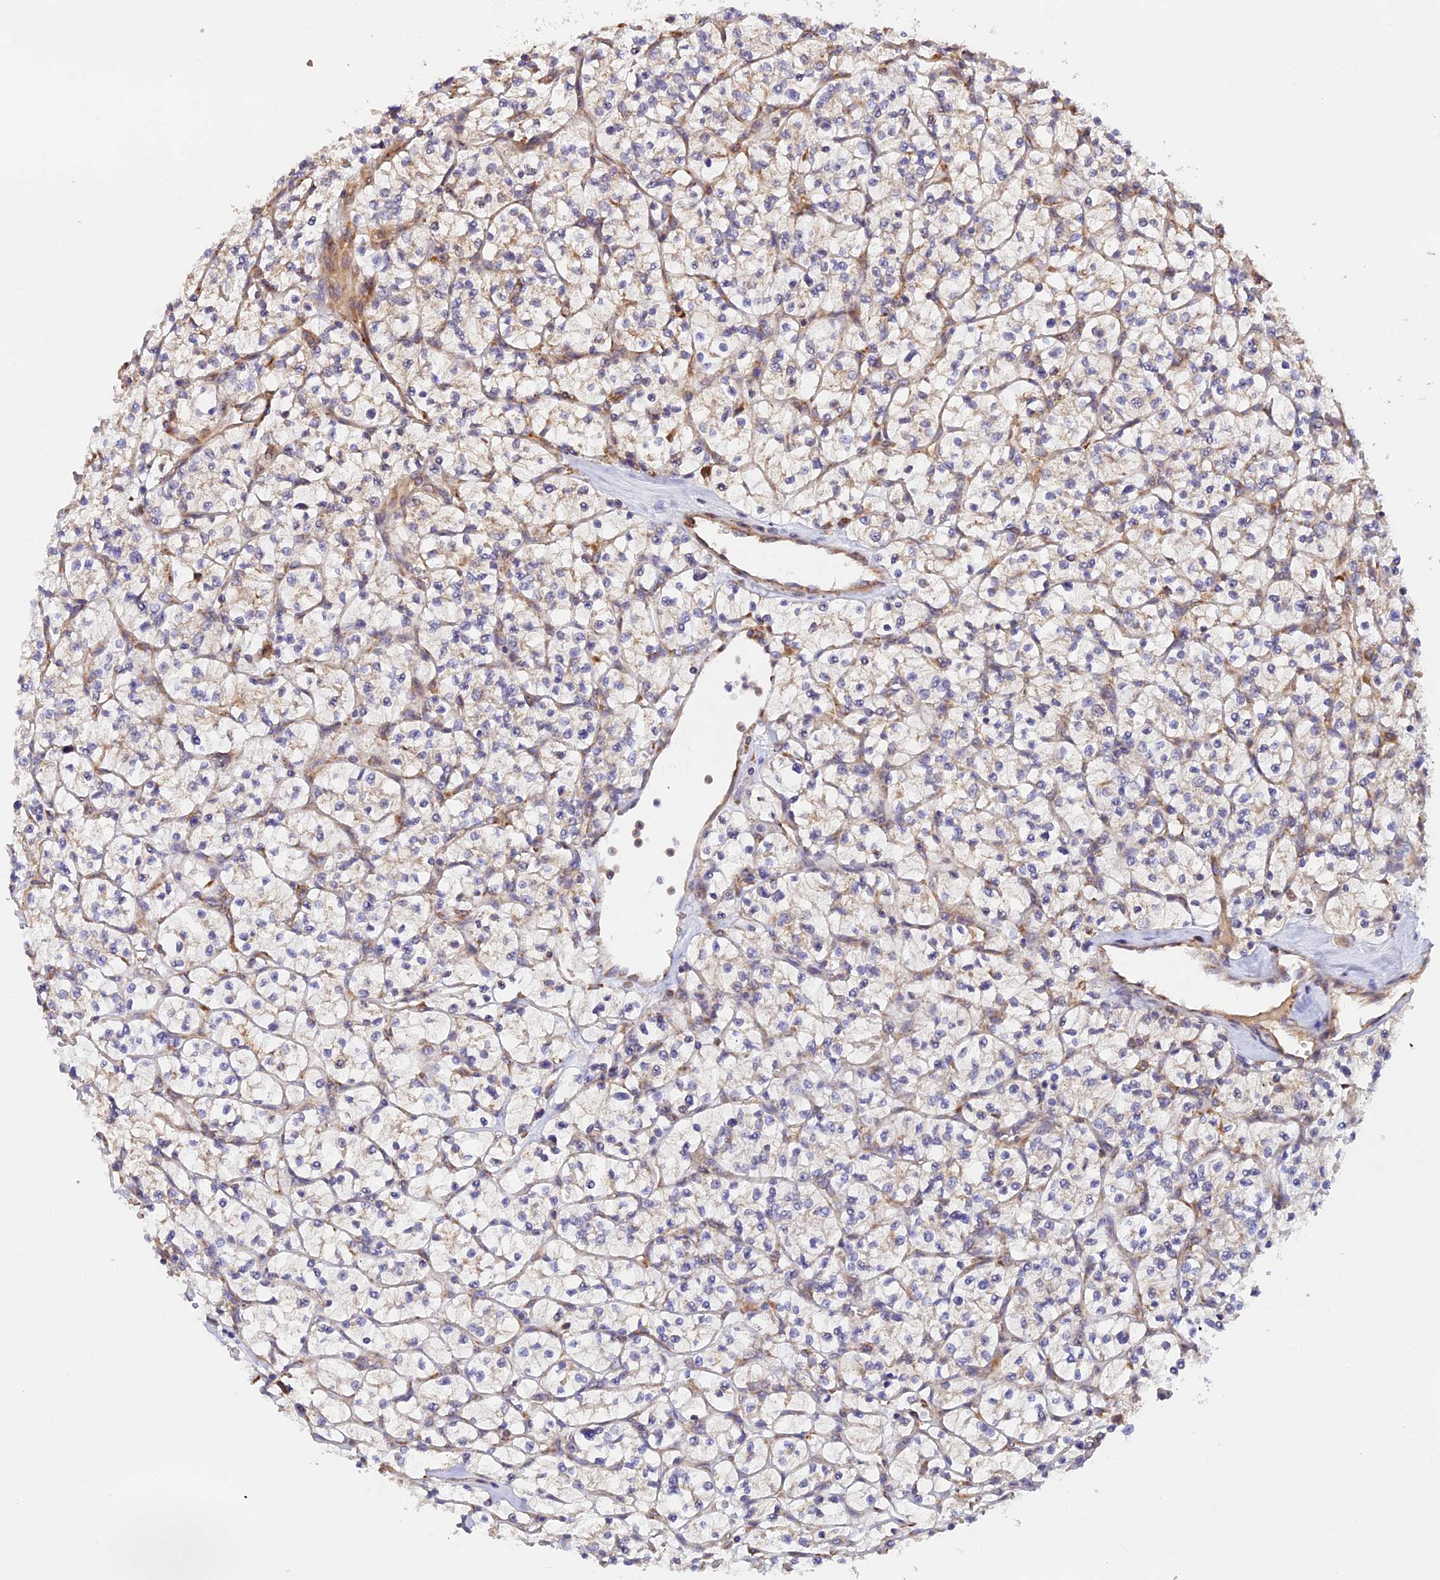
{"staining": {"intensity": "weak", "quantity": "<25%", "location": "cytoplasmic/membranous"}, "tissue": "renal cancer", "cell_type": "Tumor cells", "image_type": "cancer", "snomed": [{"axis": "morphology", "description": "Adenocarcinoma, NOS"}, {"axis": "topography", "description": "Kidney"}], "caption": "IHC photomicrograph of human renal adenocarcinoma stained for a protein (brown), which displays no expression in tumor cells. (DAB IHC with hematoxylin counter stain).", "gene": "RPL5", "patient": {"sex": "female", "age": 64}}